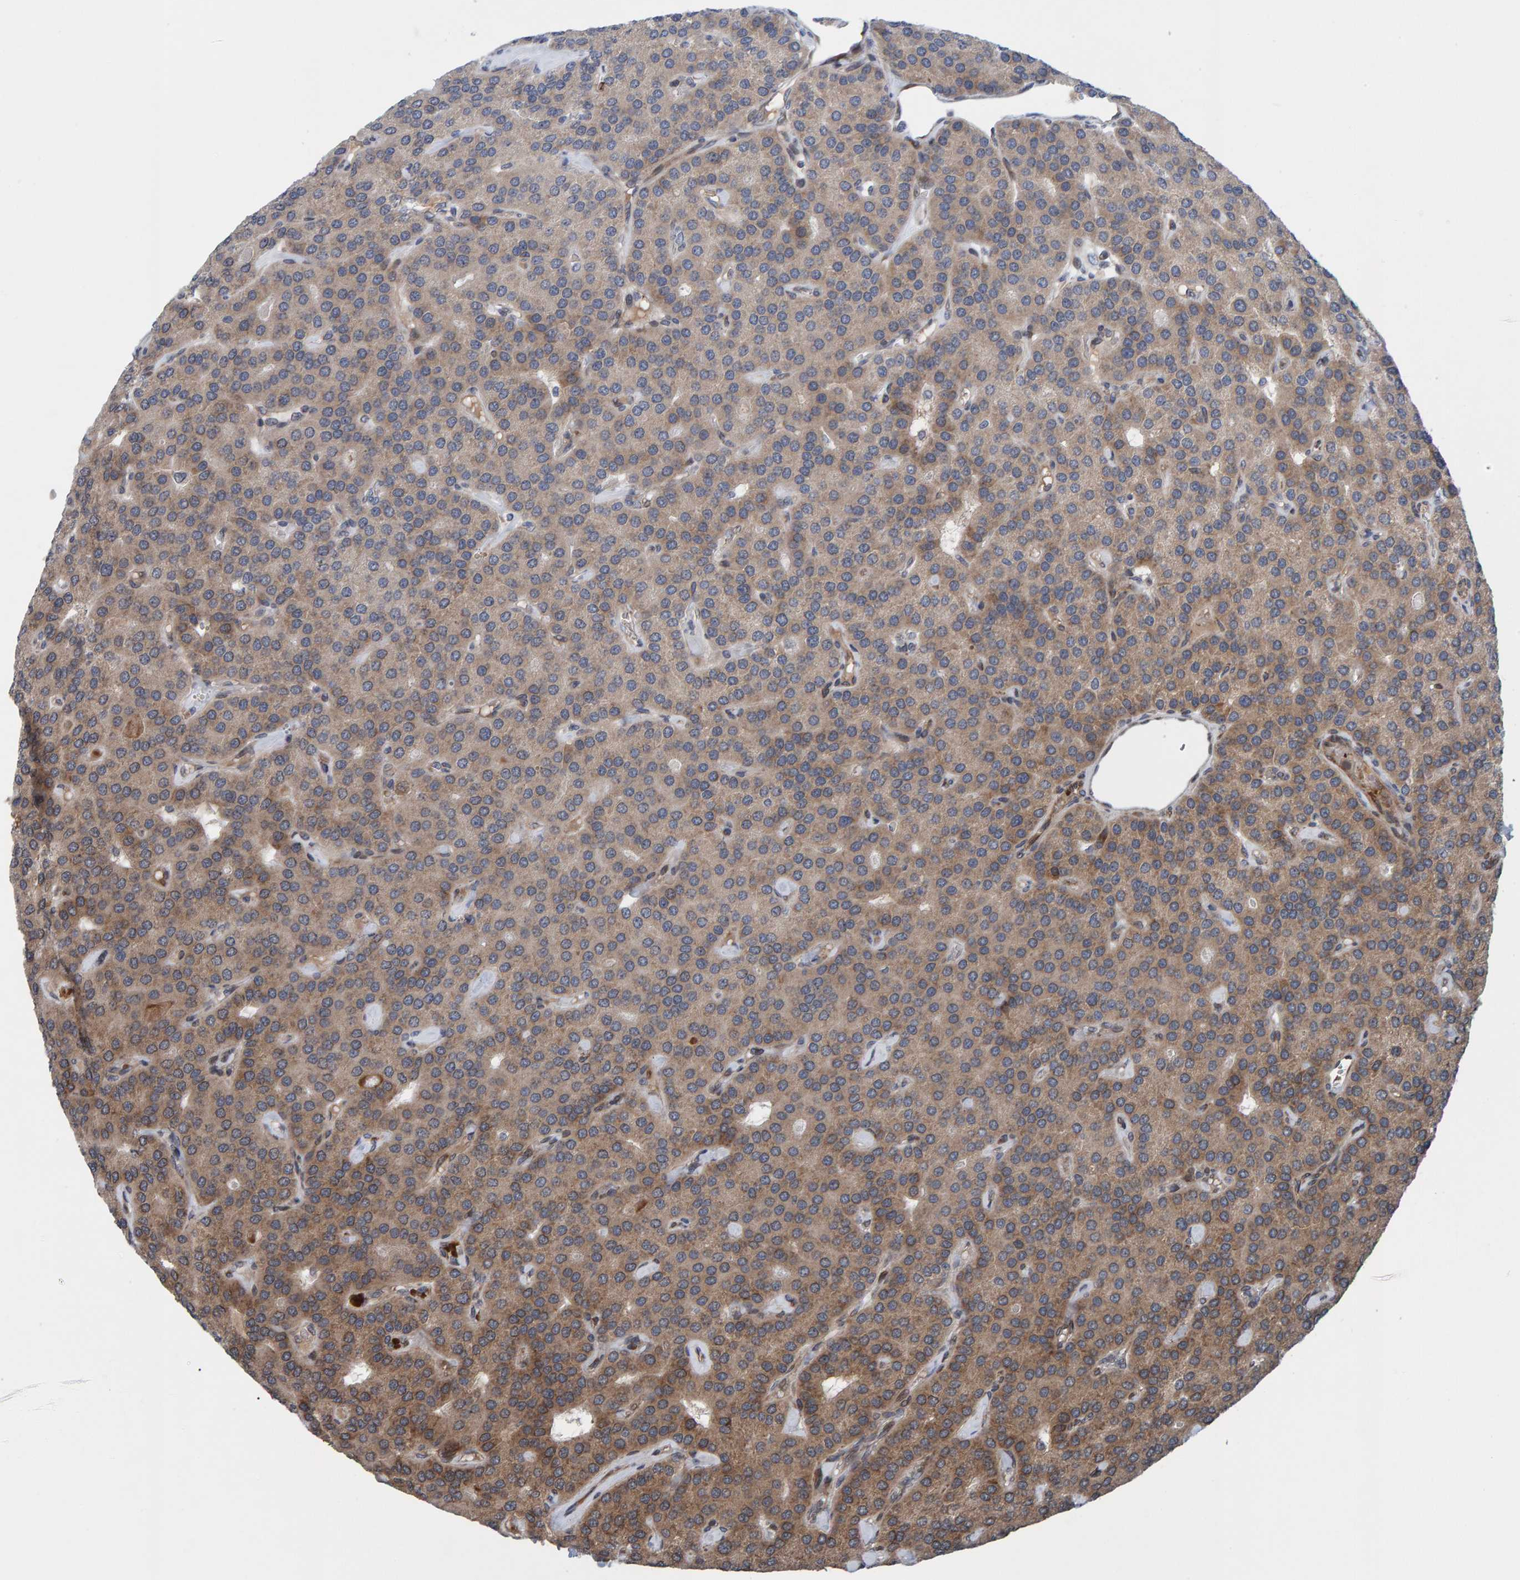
{"staining": {"intensity": "moderate", "quantity": "25%-75%", "location": "cytoplasmic/membranous"}, "tissue": "parathyroid gland", "cell_type": "Glandular cells", "image_type": "normal", "snomed": [{"axis": "morphology", "description": "Normal tissue, NOS"}, {"axis": "morphology", "description": "Adenoma, NOS"}, {"axis": "topography", "description": "Parathyroid gland"}], "caption": "High-power microscopy captured an immunohistochemistry (IHC) image of benign parathyroid gland, revealing moderate cytoplasmic/membranous expression in about 25%-75% of glandular cells.", "gene": "MFSD6L", "patient": {"sex": "female", "age": 86}}